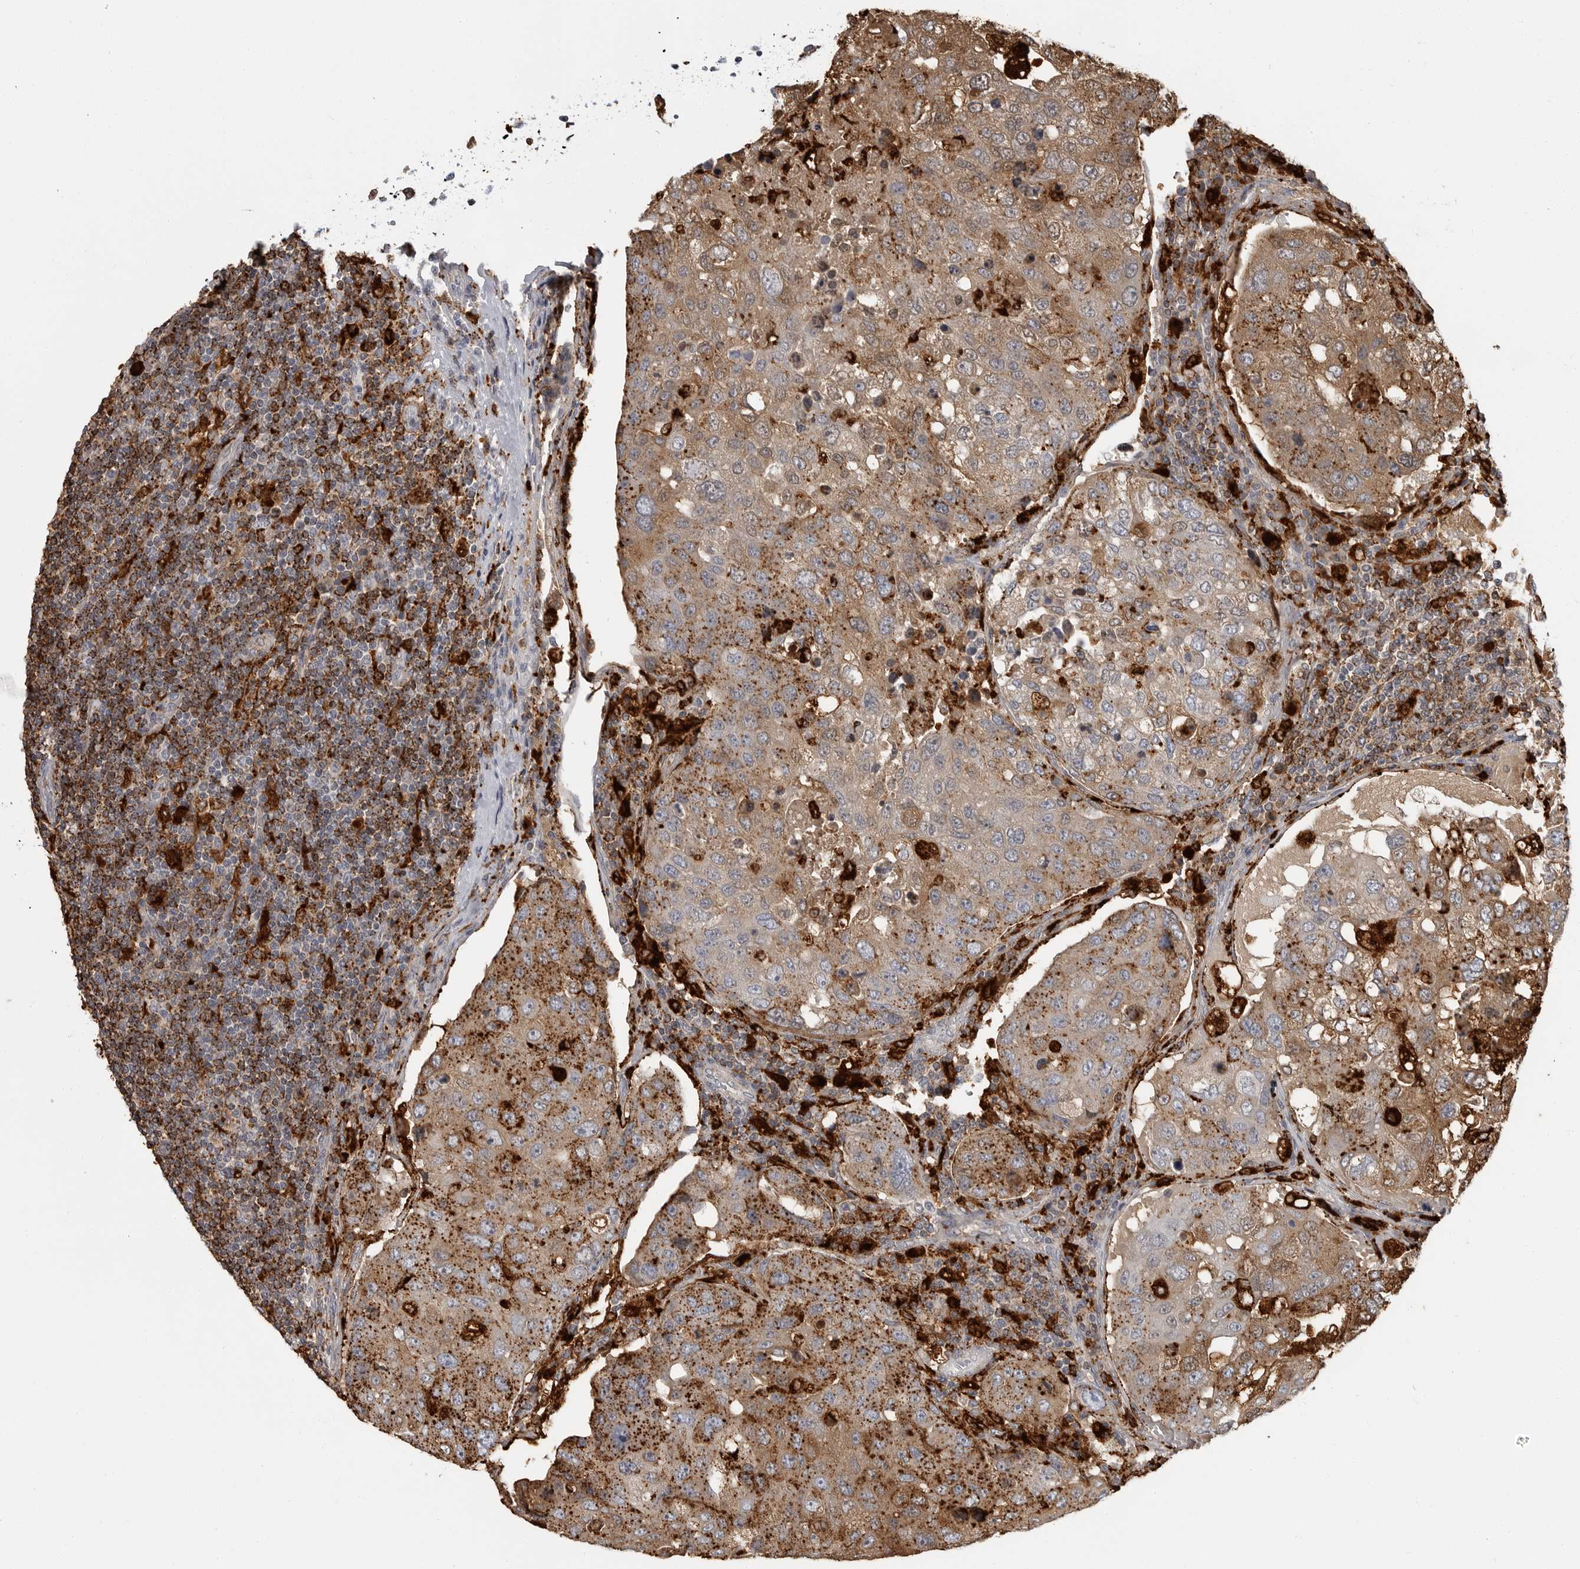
{"staining": {"intensity": "moderate", "quantity": ">75%", "location": "cytoplasmic/membranous"}, "tissue": "urothelial cancer", "cell_type": "Tumor cells", "image_type": "cancer", "snomed": [{"axis": "morphology", "description": "Urothelial carcinoma, High grade"}, {"axis": "topography", "description": "Lymph node"}, {"axis": "topography", "description": "Urinary bladder"}], "caption": "IHC image of high-grade urothelial carcinoma stained for a protein (brown), which demonstrates medium levels of moderate cytoplasmic/membranous staining in approximately >75% of tumor cells.", "gene": "IFI30", "patient": {"sex": "male", "age": 51}}